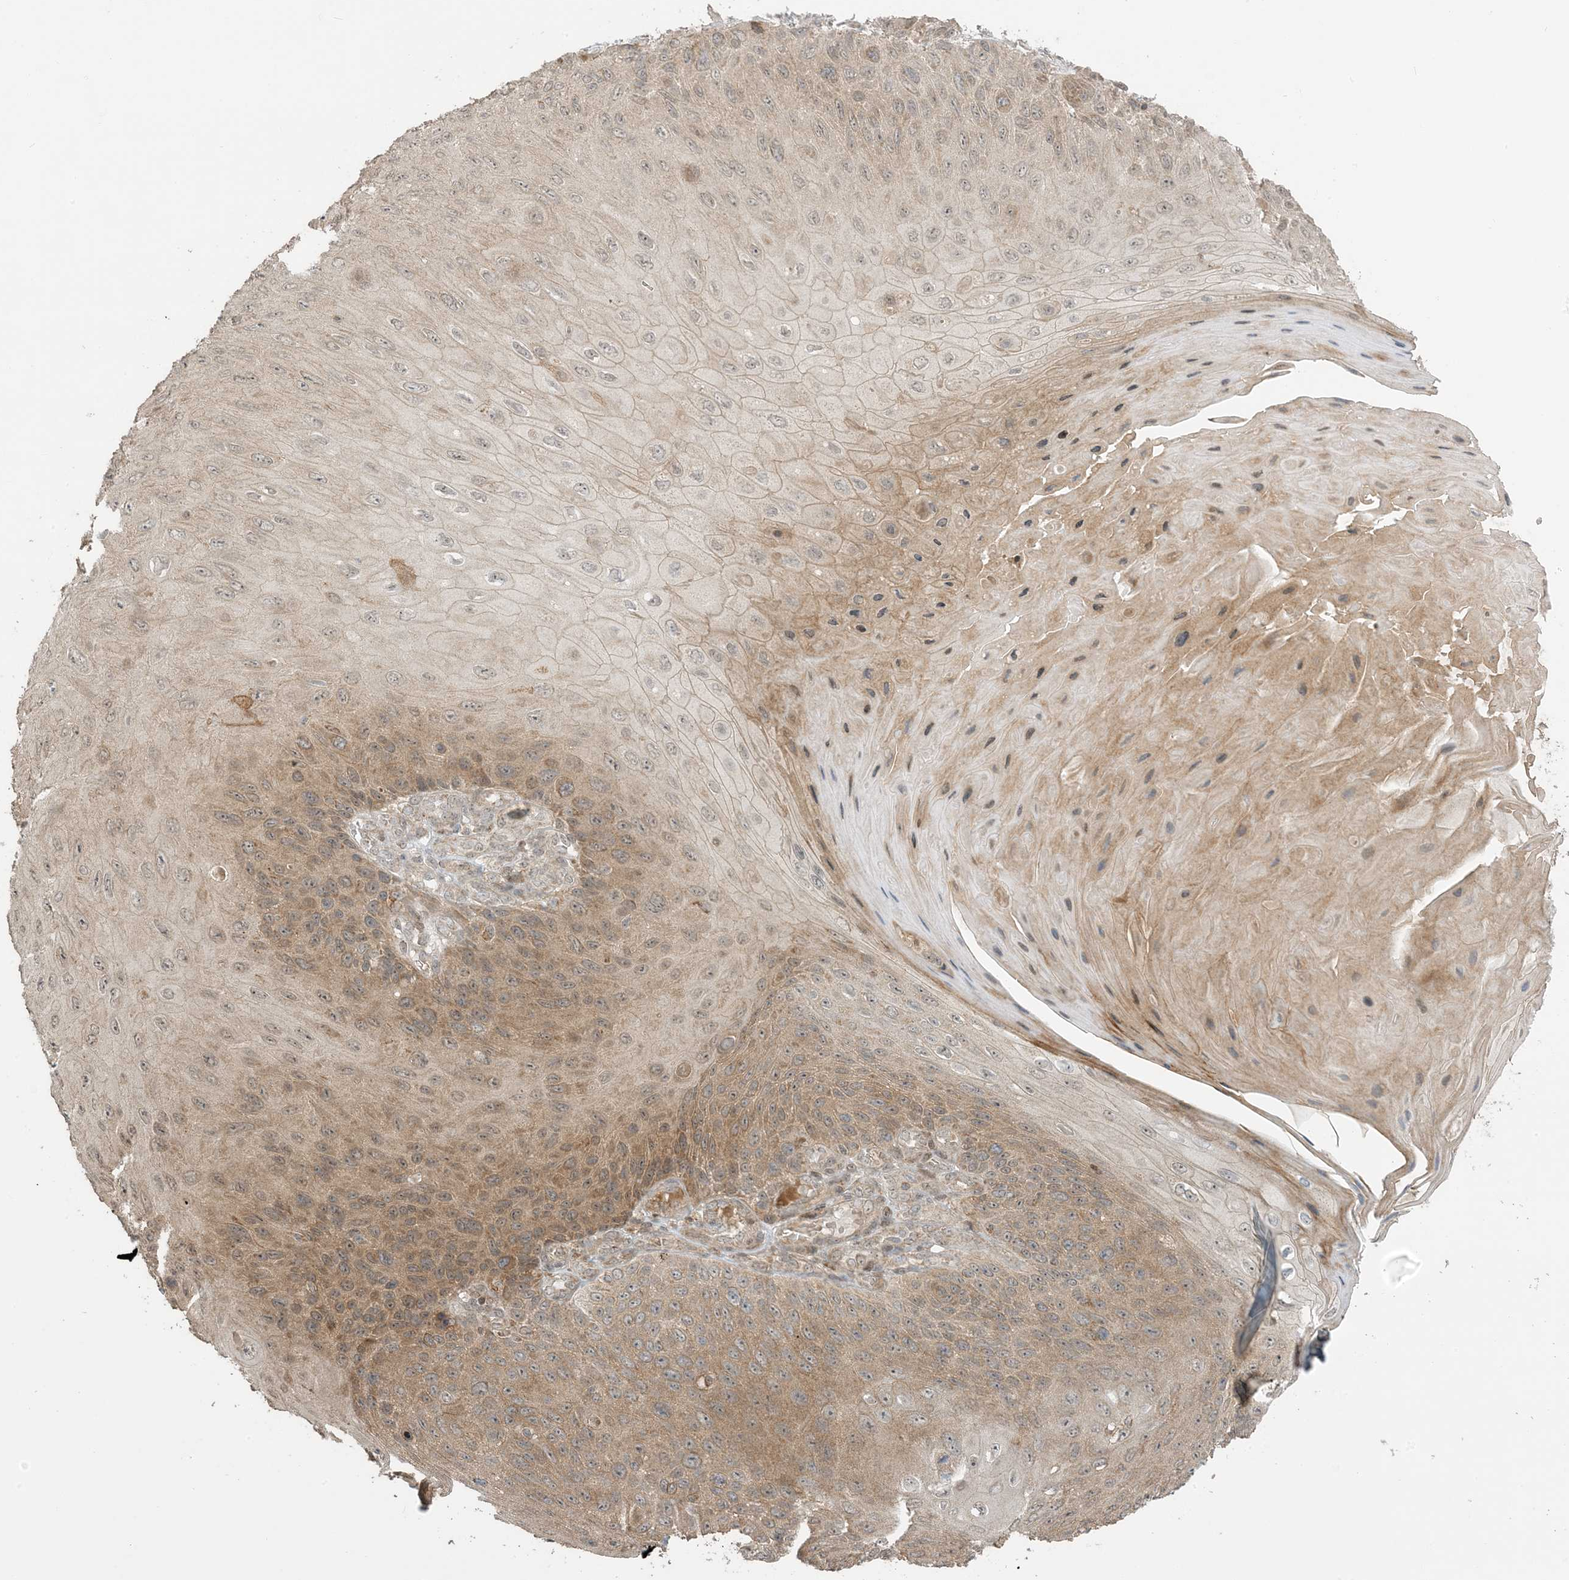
{"staining": {"intensity": "moderate", "quantity": ">75%", "location": "cytoplasmic/membranous"}, "tissue": "skin cancer", "cell_type": "Tumor cells", "image_type": "cancer", "snomed": [{"axis": "morphology", "description": "Squamous cell carcinoma, NOS"}, {"axis": "topography", "description": "Skin"}], "caption": "The micrograph exhibits immunohistochemical staining of skin cancer (squamous cell carcinoma). There is moderate cytoplasmic/membranous expression is identified in about >75% of tumor cells. (Brightfield microscopy of DAB IHC at high magnification).", "gene": "PHLDB2", "patient": {"sex": "female", "age": 88}}